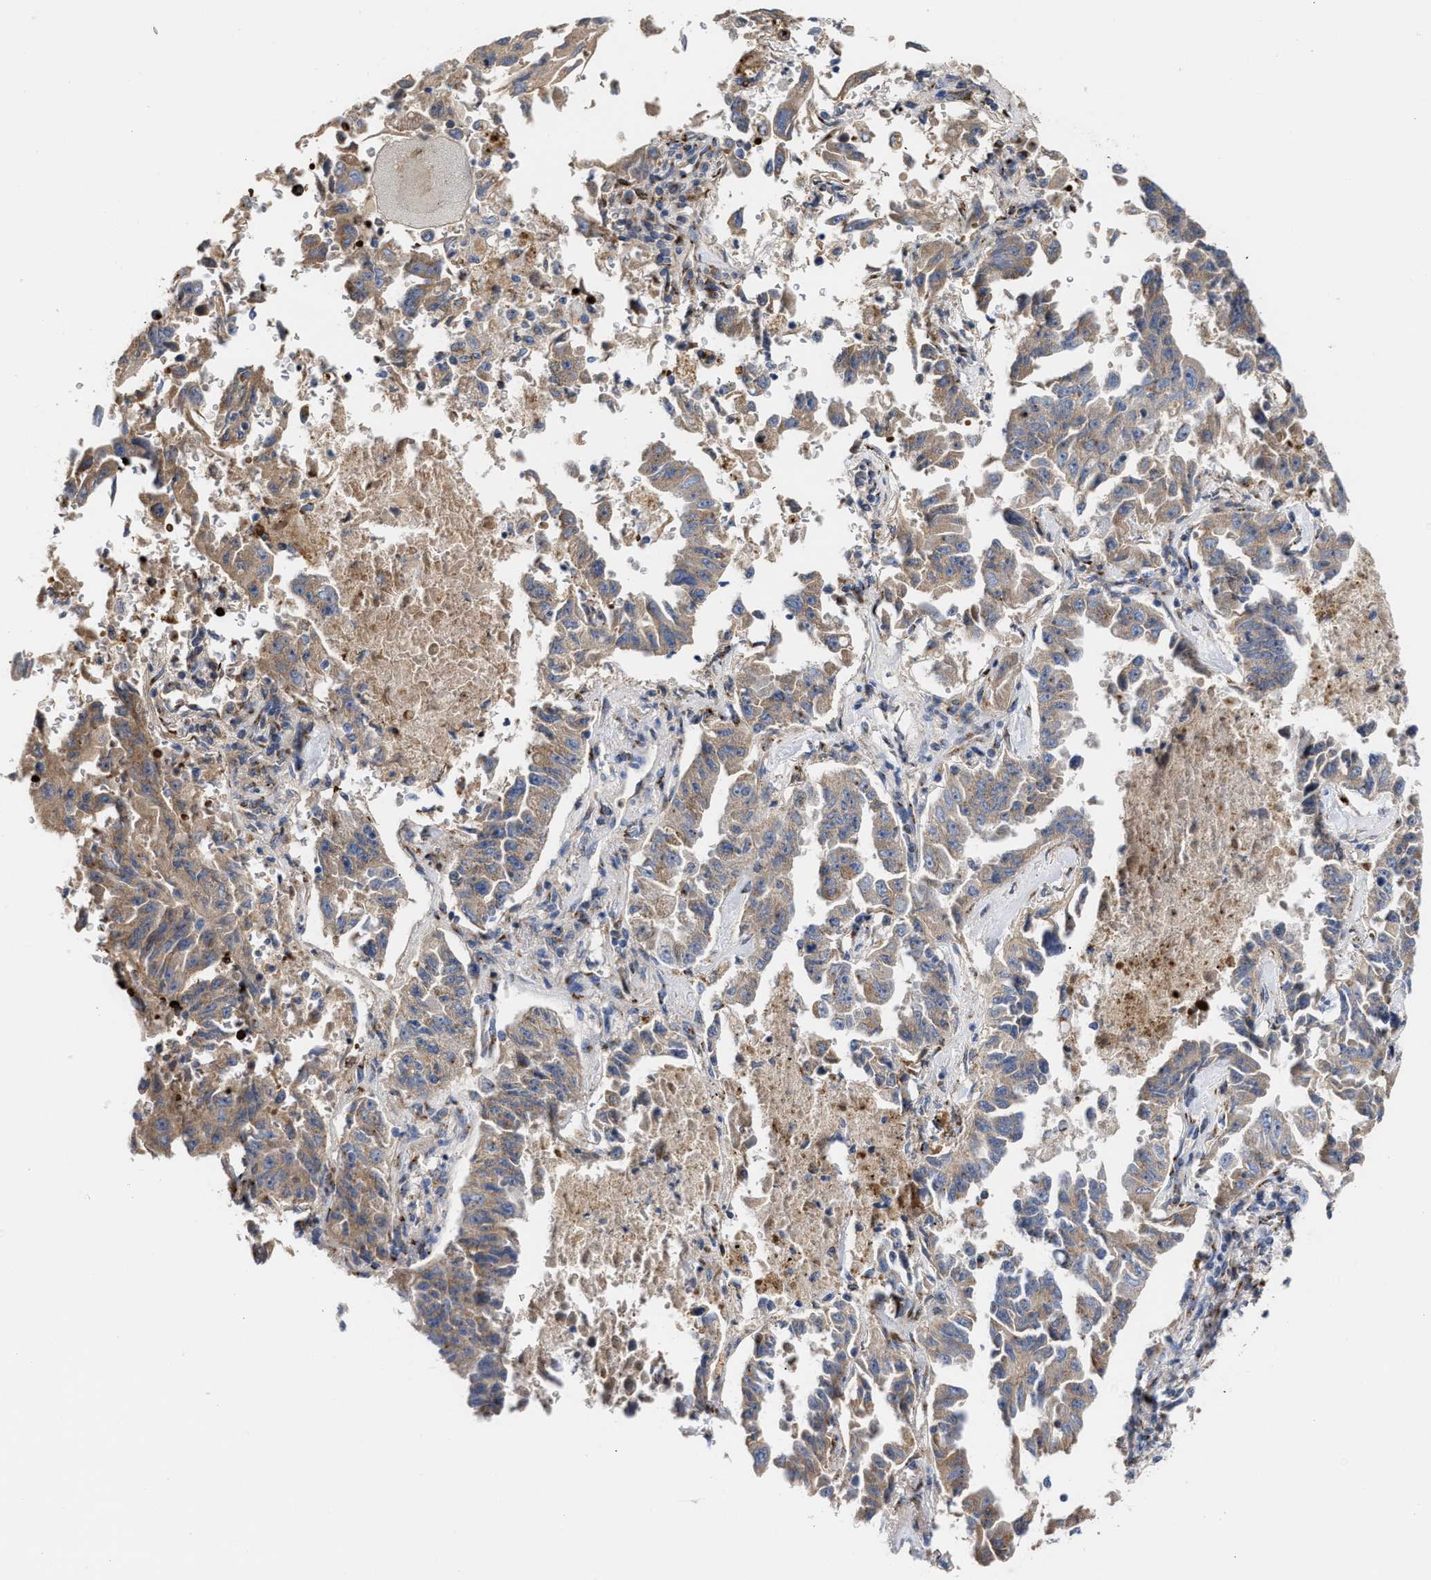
{"staining": {"intensity": "moderate", "quantity": ">75%", "location": "cytoplasmic/membranous"}, "tissue": "lung cancer", "cell_type": "Tumor cells", "image_type": "cancer", "snomed": [{"axis": "morphology", "description": "Adenocarcinoma, NOS"}, {"axis": "topography", "description": "Lung"}], "caption": "Moderate cytoplasmic/membranous positivity for a protein is present in approximately >75% of tumor cells of lung cancer (adenocarcinoma) using IHC.", "gene": "CCL2", "patient": {"sex": "female", "age": 51}}